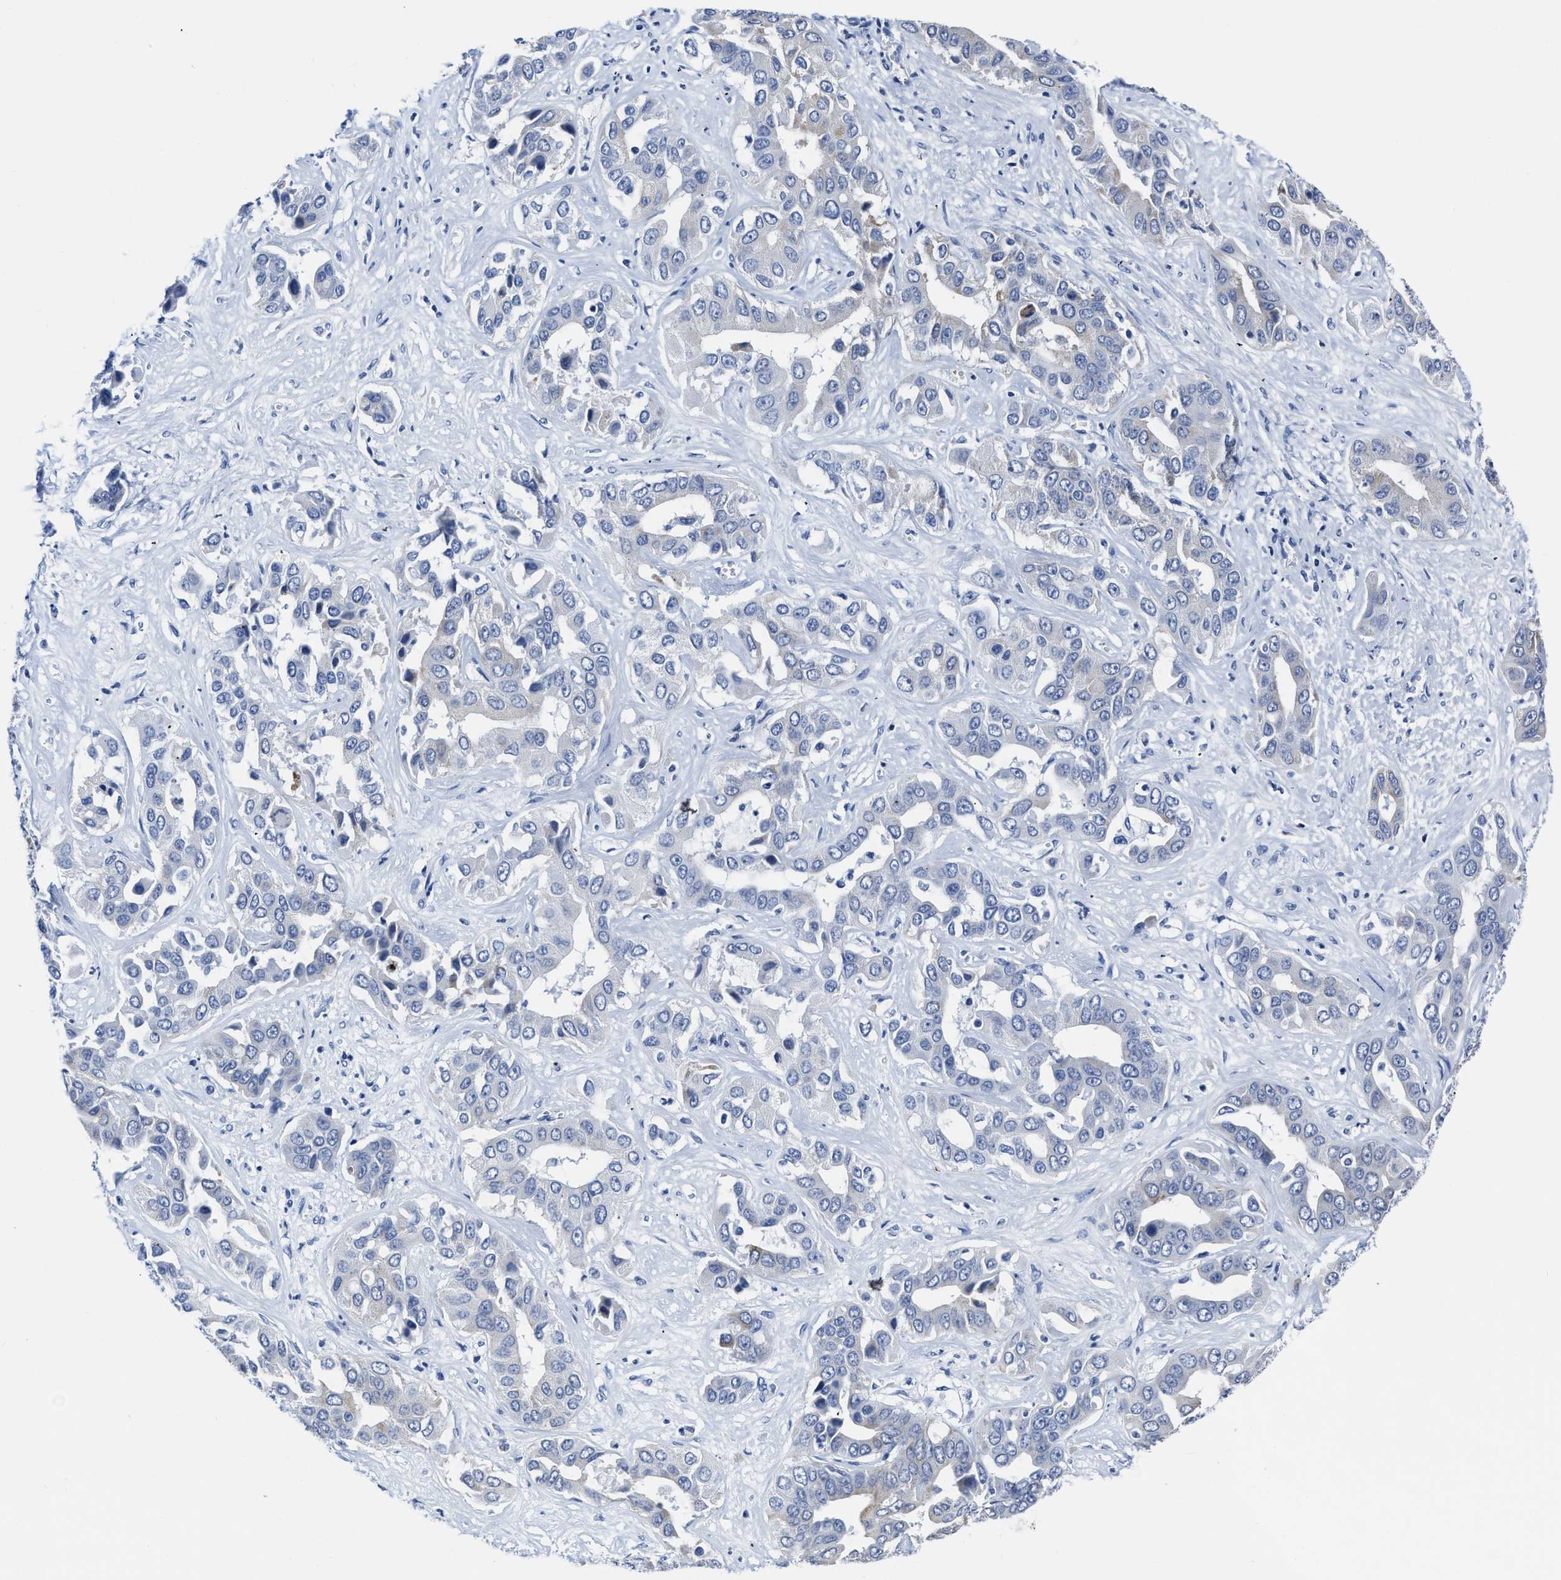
{"staining": {"intensity": "negative", "quantity": "none", "location": "none"}, "tissue": "liver cancer", "cell_type": "Tumor cells", "image_type": "cancer", "snomed": [{"axis": "morphology", "description": "Cholangiocarcinoma"}, {"axis": "topography", "description": "Liver"}], "caption": "High magnification brightfield microscopy of liver cholangiocarcinoma stained with DAB (brown) and counterstained with hematoxylin (blue): tumor cells show no significant positivity.", "gene": "KCNMB3", "patient": {"sex": "female", "age": 52}}